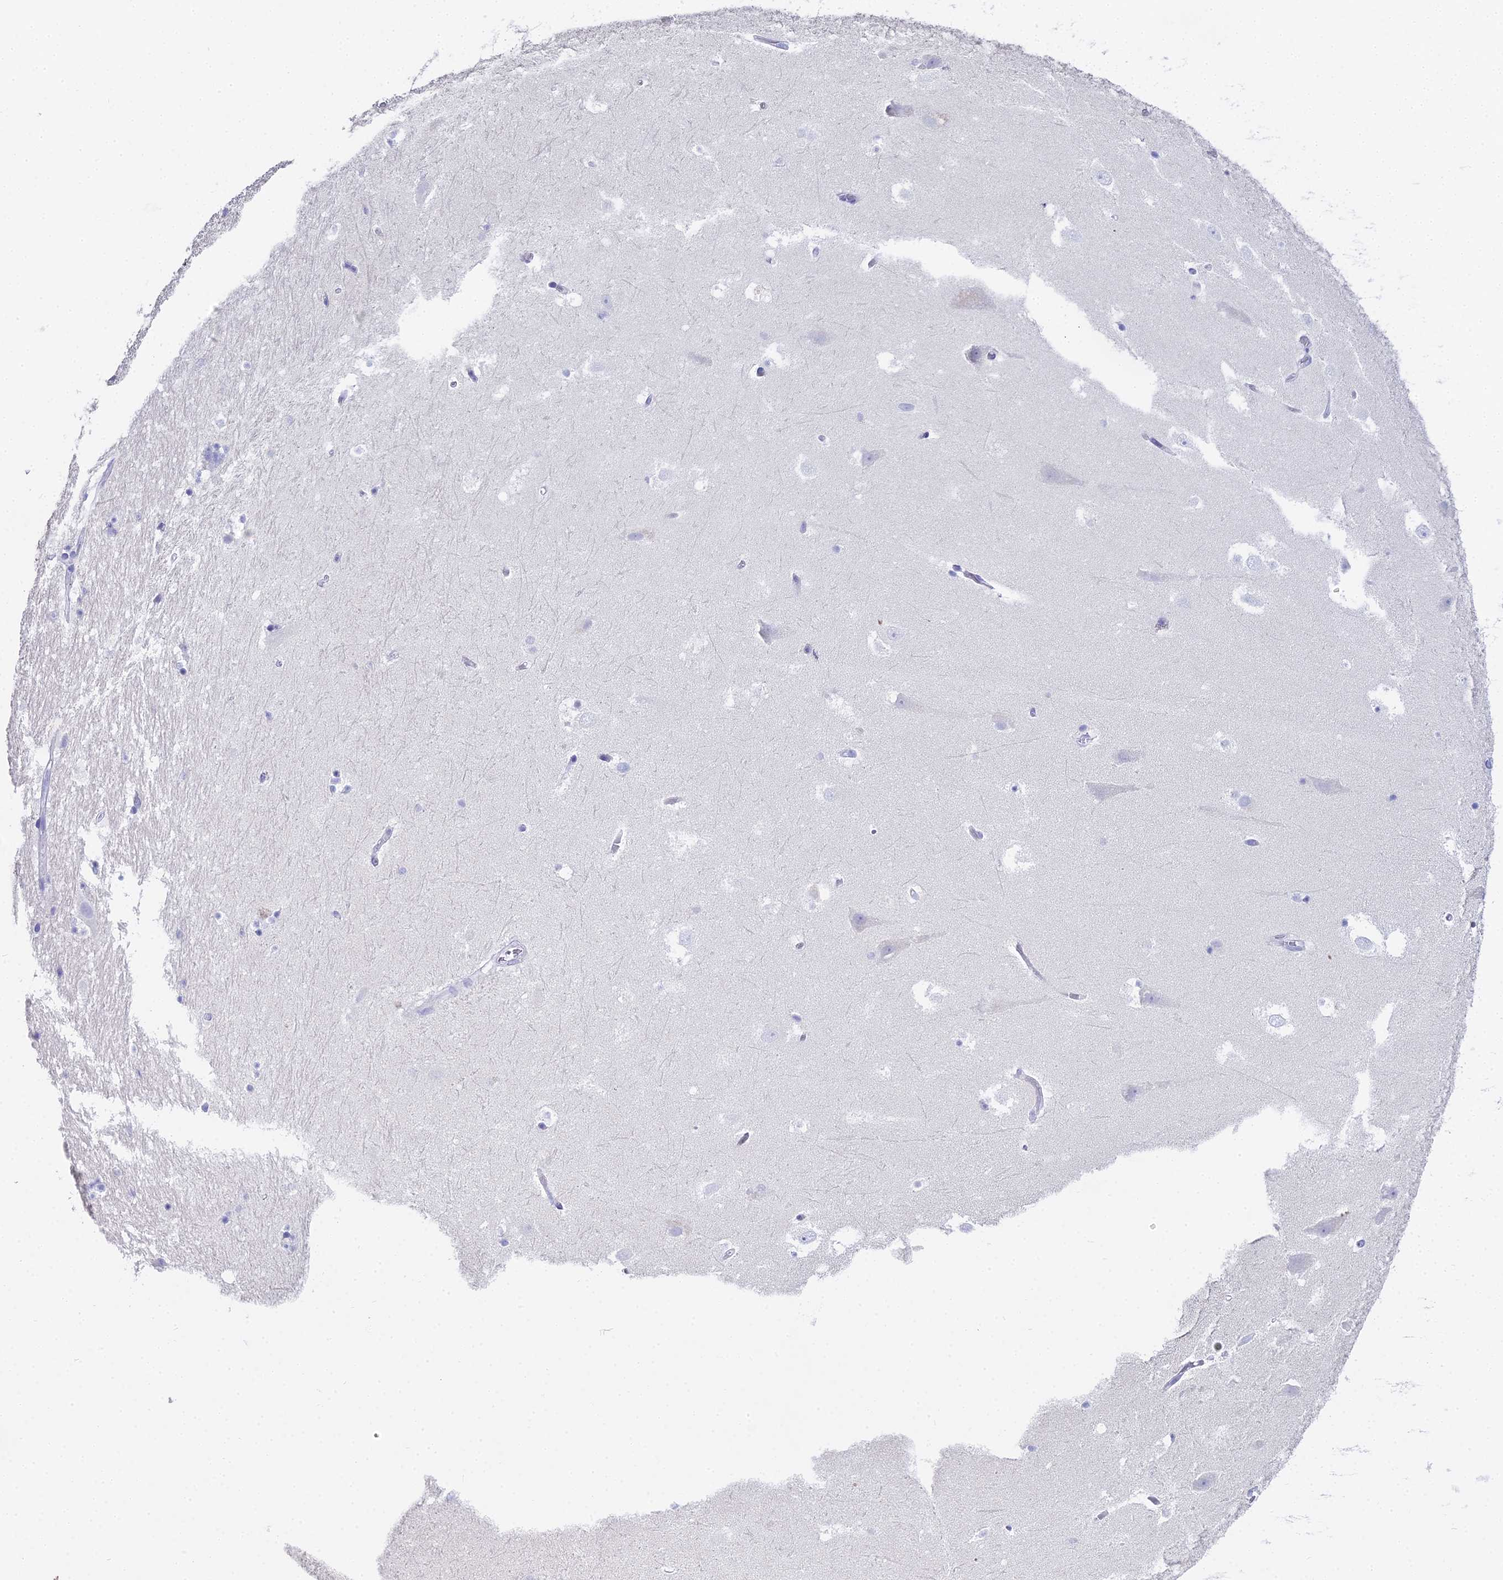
{"staining": {"intensity": "negative", "quantity": "none", "location": "none"}, "tissue": "hippocampus", "cell_type": "Glial cells", "image_type": "normal", "snomed": [{"axis": "morphology", "description": "Normal tissue, NOS"}, {"axis": "topography", "description": "Hippocampus"}], "caption": "This is a micrograph of IHC staining of unremarkable hippocampus, which shows no positivity in glial cells.", "gene": "S100A7", "patient": {"sex": "female", "age": 52}}